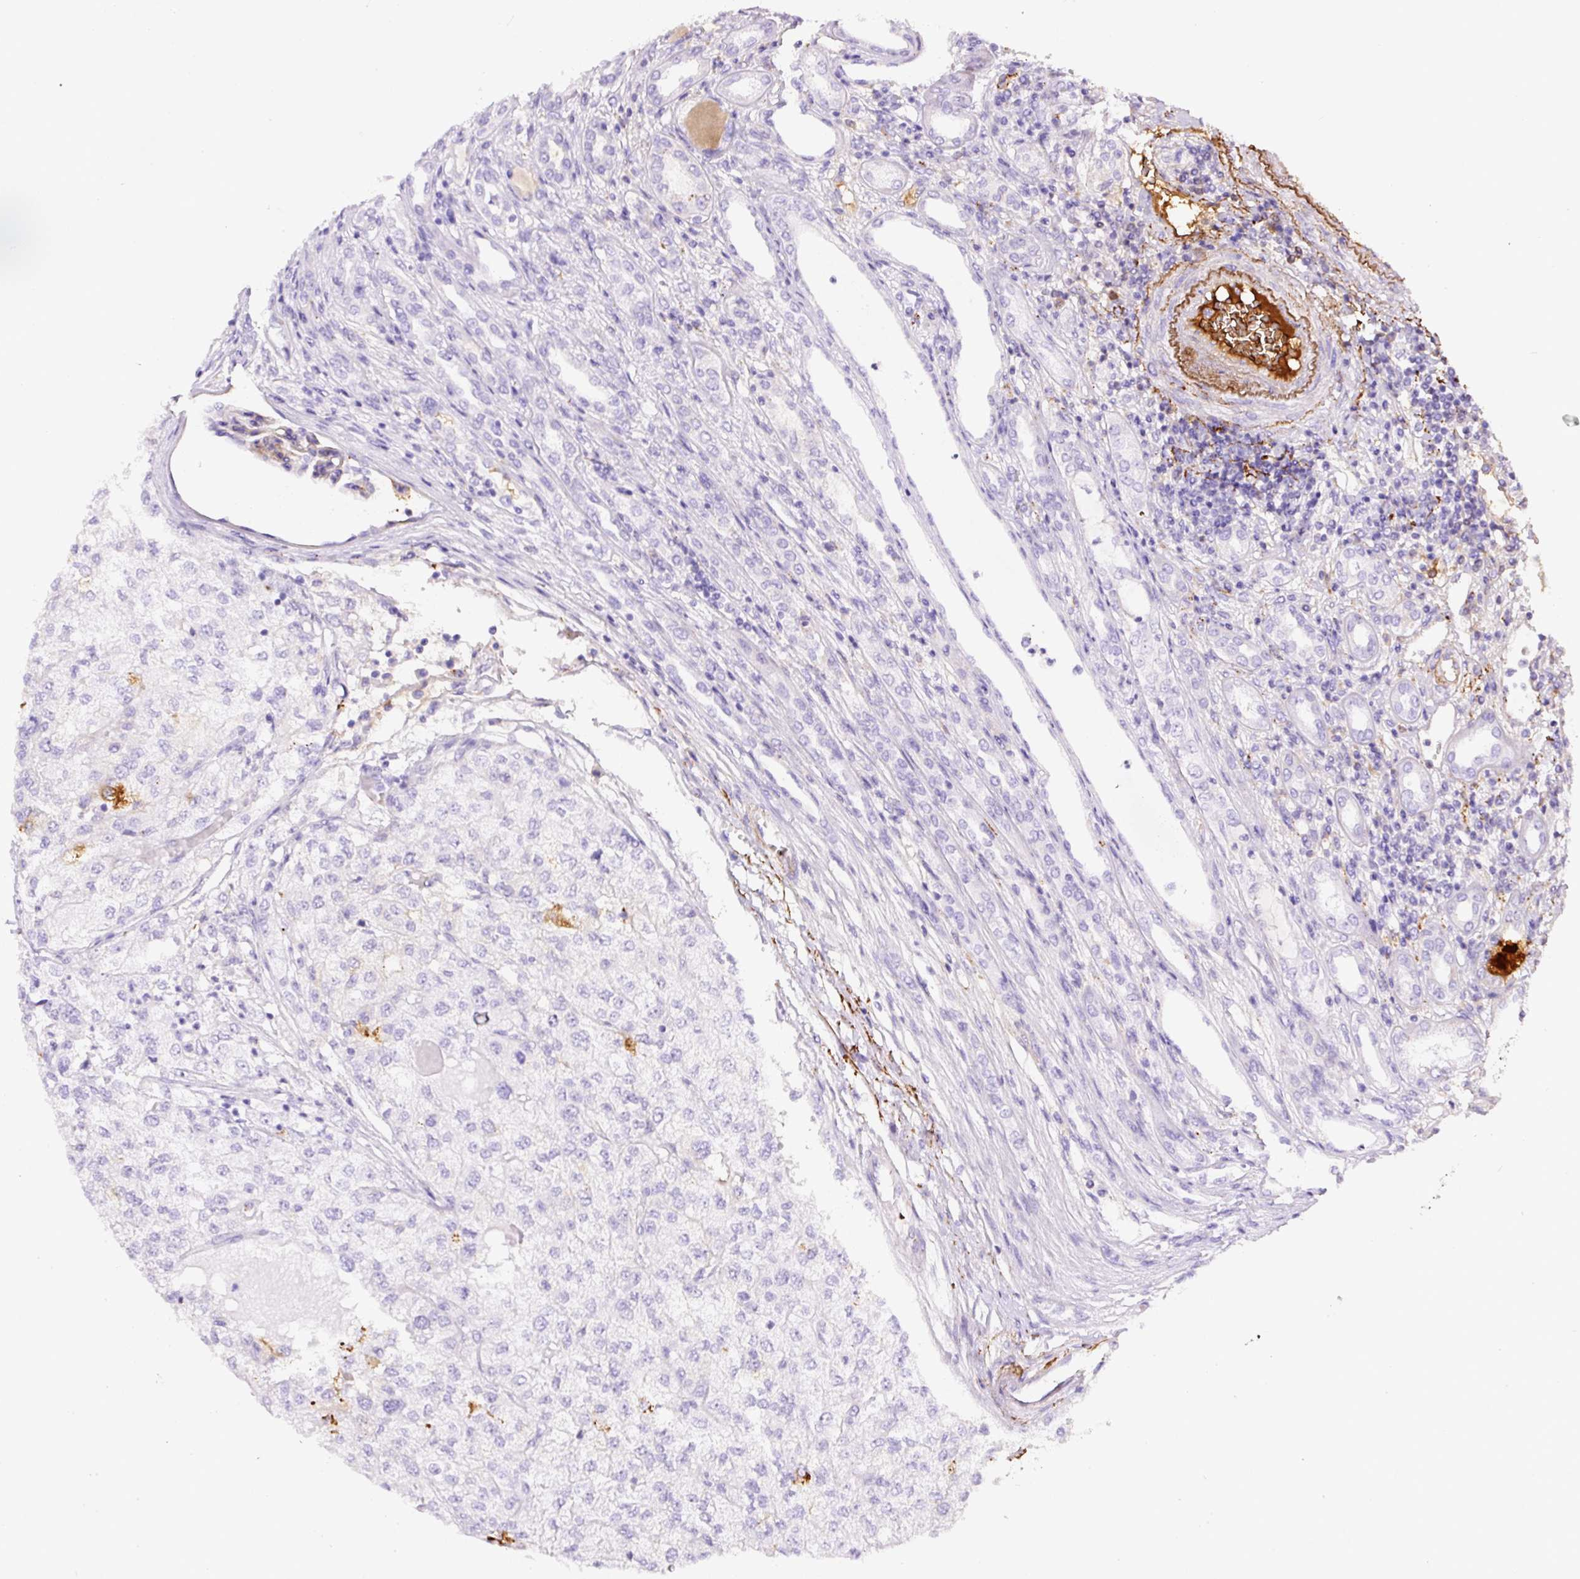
{"staining": {"intensity": "moderate", "quantity": "<25%", "location": "cytoplasmic/membranous"}, "tissue": "renal cancer", "cell_type": "Tumor cells", "image_type": "cancer", "snomed": [{"axis": "morphology", "description": "Adenocarcinoma, NOS"}, {"axis": "topography", "description": "Kidney"}], "caption": "Tumor cells show moderate cytoplasmic/membranous staining in approximately <25% of cells in renal cancer (adenocarcinoma). The staining was performed using DAB (3,3'-diaminobenzidine), with brown indicating positive protein expression. Nuclei are stained blue with hematoxylin.", "gene": "APCS", "patient": {"sex": "female", "age": 54}}